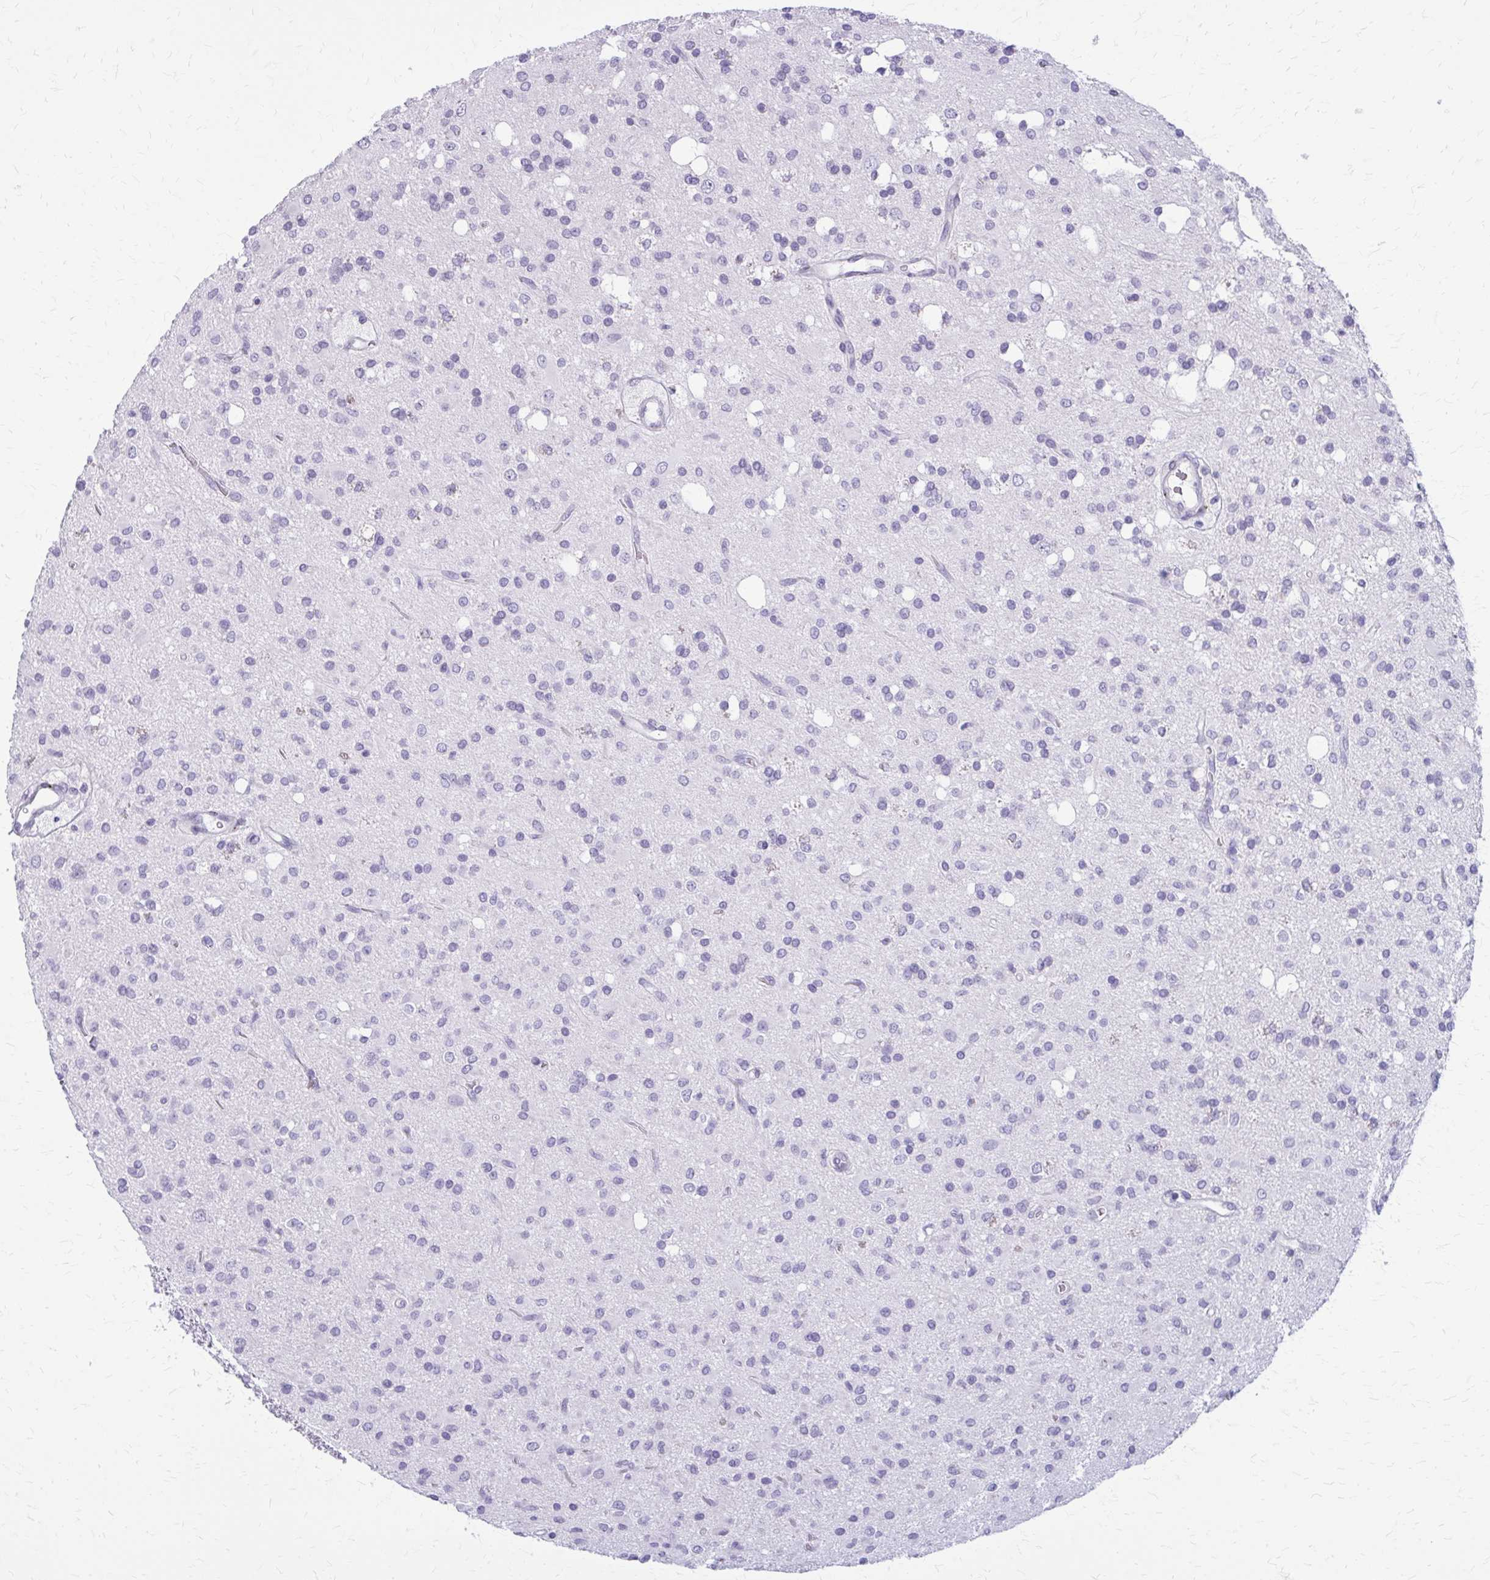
{"staining": {"intensity": "negative", "quantity": "none", "location": "none"}, "tissue": "glioma", "cell_type": "Tumor cells", "image_type": "cancer", "snomed": [{"axis": "morphology", "description": "Glioma, malignant, Low grade"}, {"axis": "topography", "description": "Brain"}], "caption": "DAB immunohistochemical staining of human glioma exhibits no significant expression in tumor cells.", "gene": "CASQ2", "patient": {"sex": "female", "age": 33}}